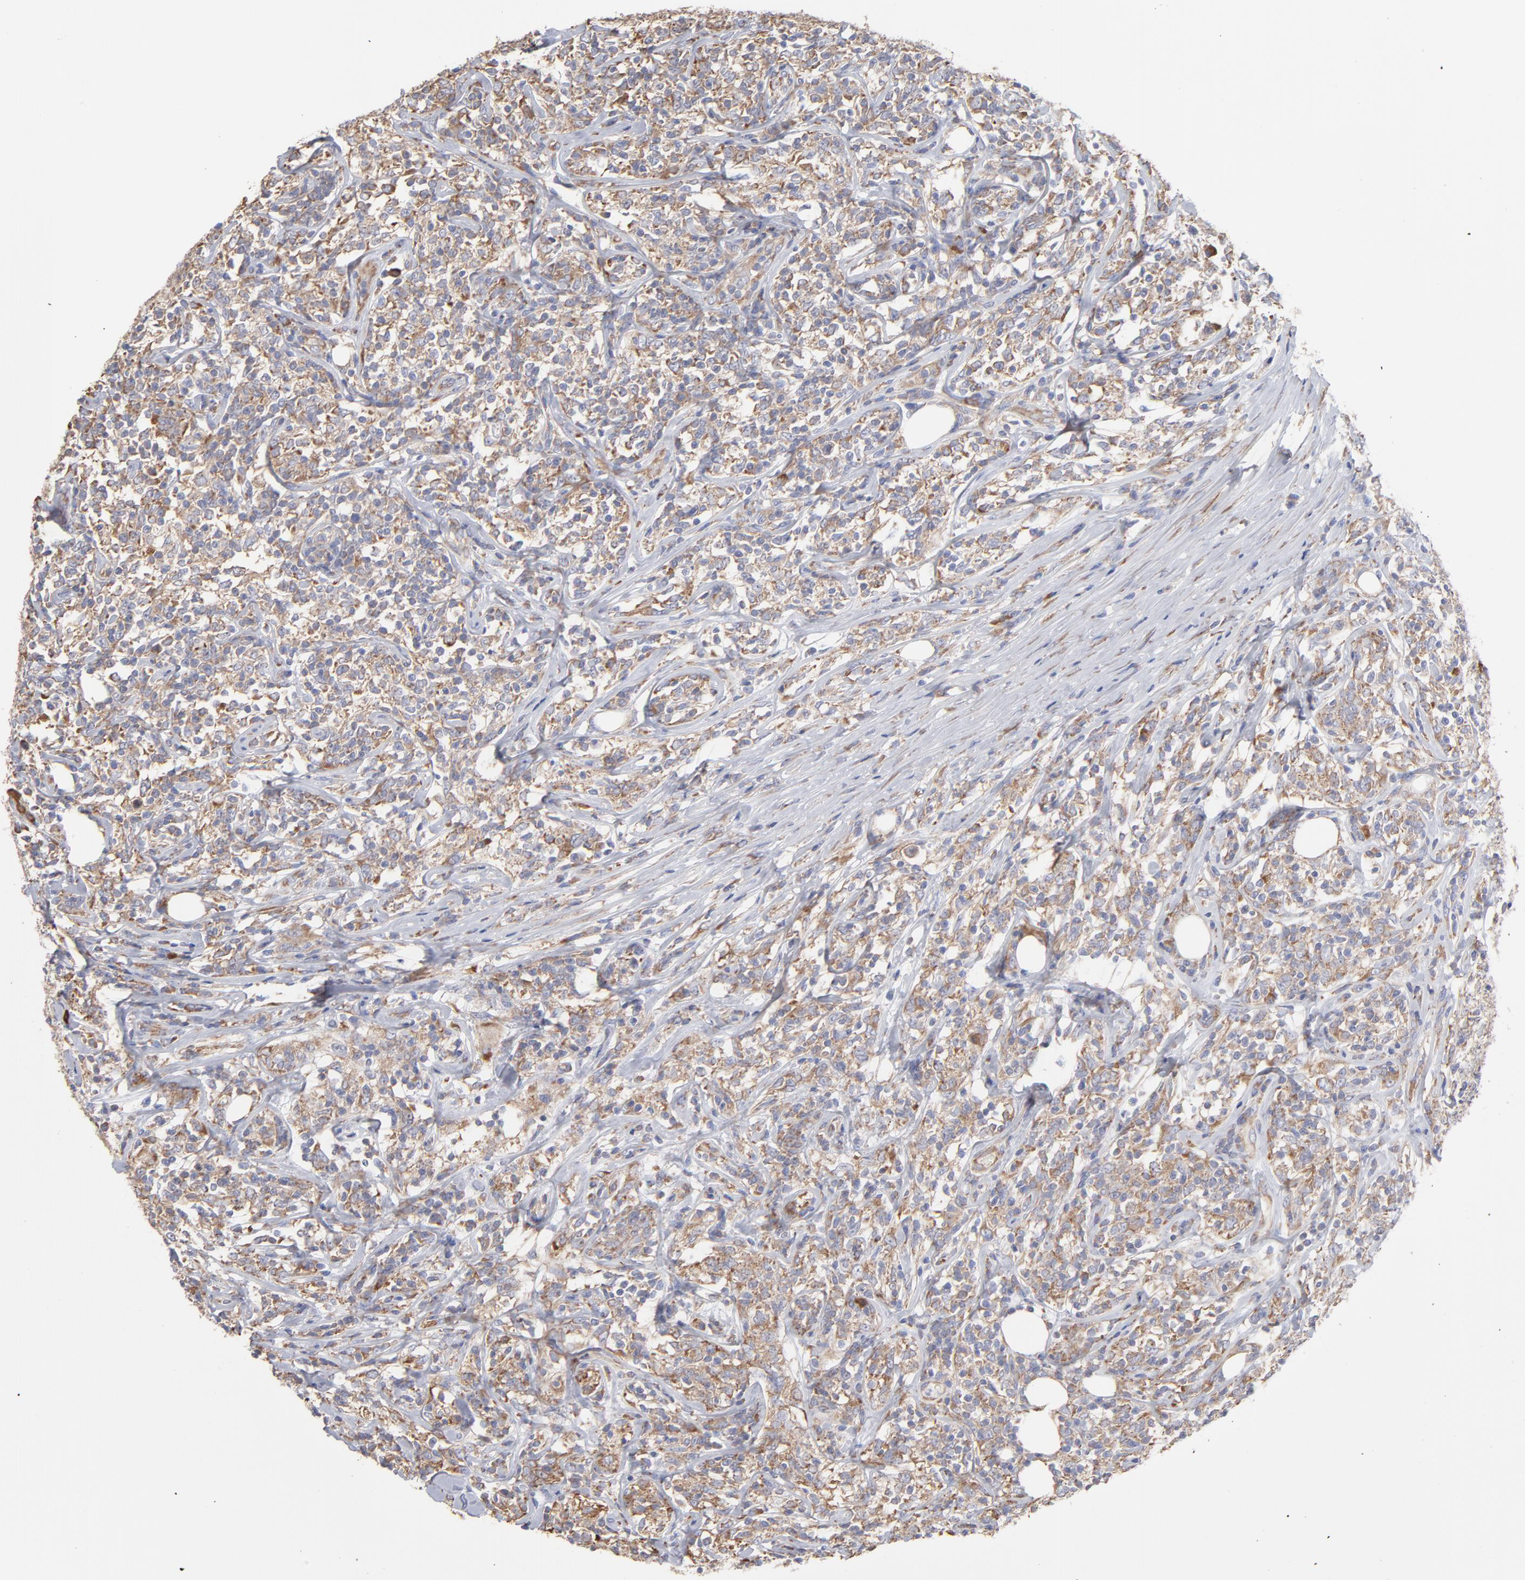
{"staining": {"intensity": "weak", "quantity": ">75%", "location": "cytoplasmic/membranous"}, "tissue": "lymphoma", "cell_type": "Tumor cells", "image_type": "cancer", "snomed": [{"axis": "morphology", "description": "Malignant lymphoma, non-Hodgkin's type, High grade"}, {"axis": "topography", "description": "Lymph node"}], "caption": "Immunohistochemical staining of human lymphoma reveals weak cytoplasmic/membranous protein expression in about >75% of tumor cells.", "gene": "RPL3", "patient": {"sex": "female", "age": 84}}